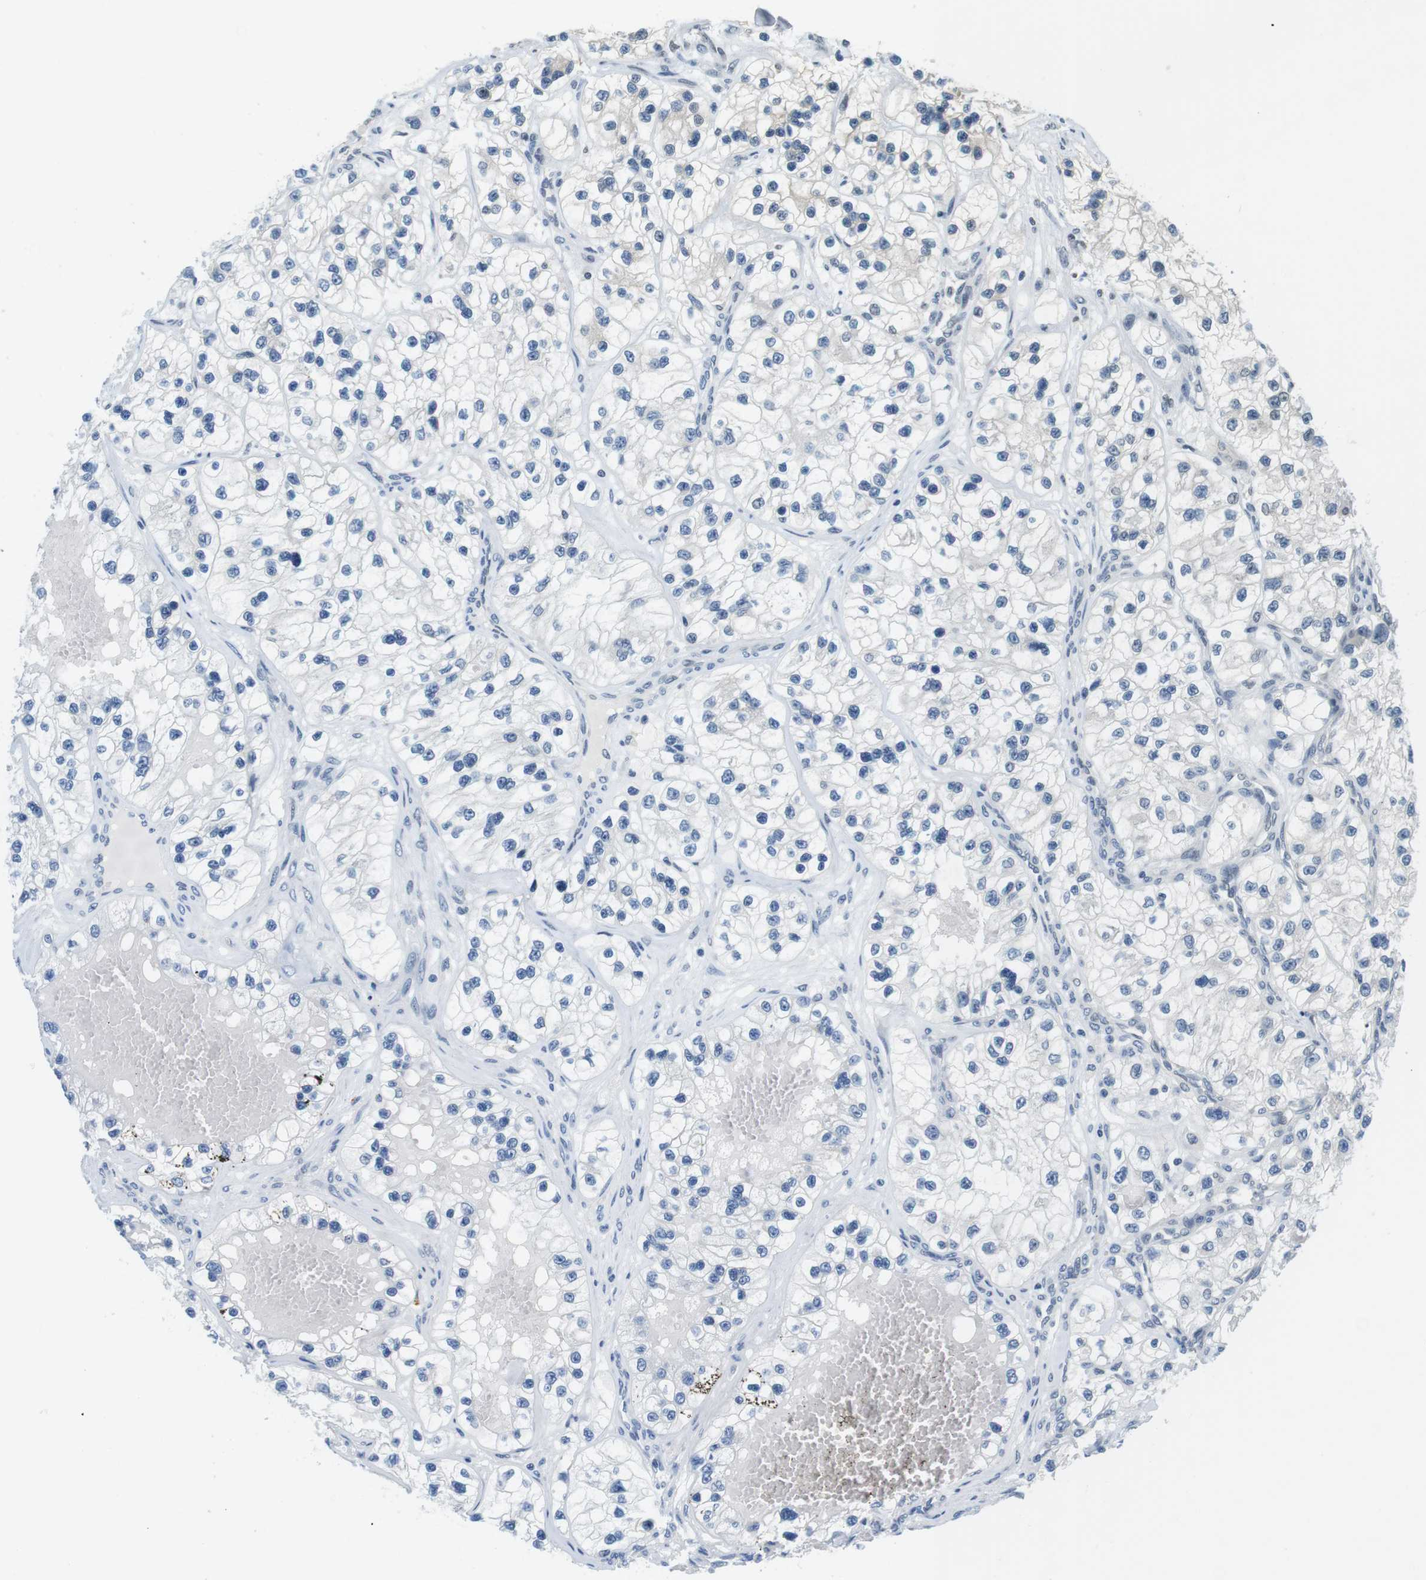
{"staining": {"intensity": "negative", "quantity": "none", "location": "none"}, "tissue": "renal cancer", "cell_type": "Tumor cells", "image_type": "cancer", "snomed": [{"axis": "morphology", "description": "Adenocarcinoma, NOS"}, {"axis": "topography", "description": "Kidney"}], "caption": "DAB immunohistochemical staining of human renal cancer (adenocarcinoma) displays no significant staining in tumor cells.", "gene": "NEK4", "patient": {"sex": "female", "age": 57}}